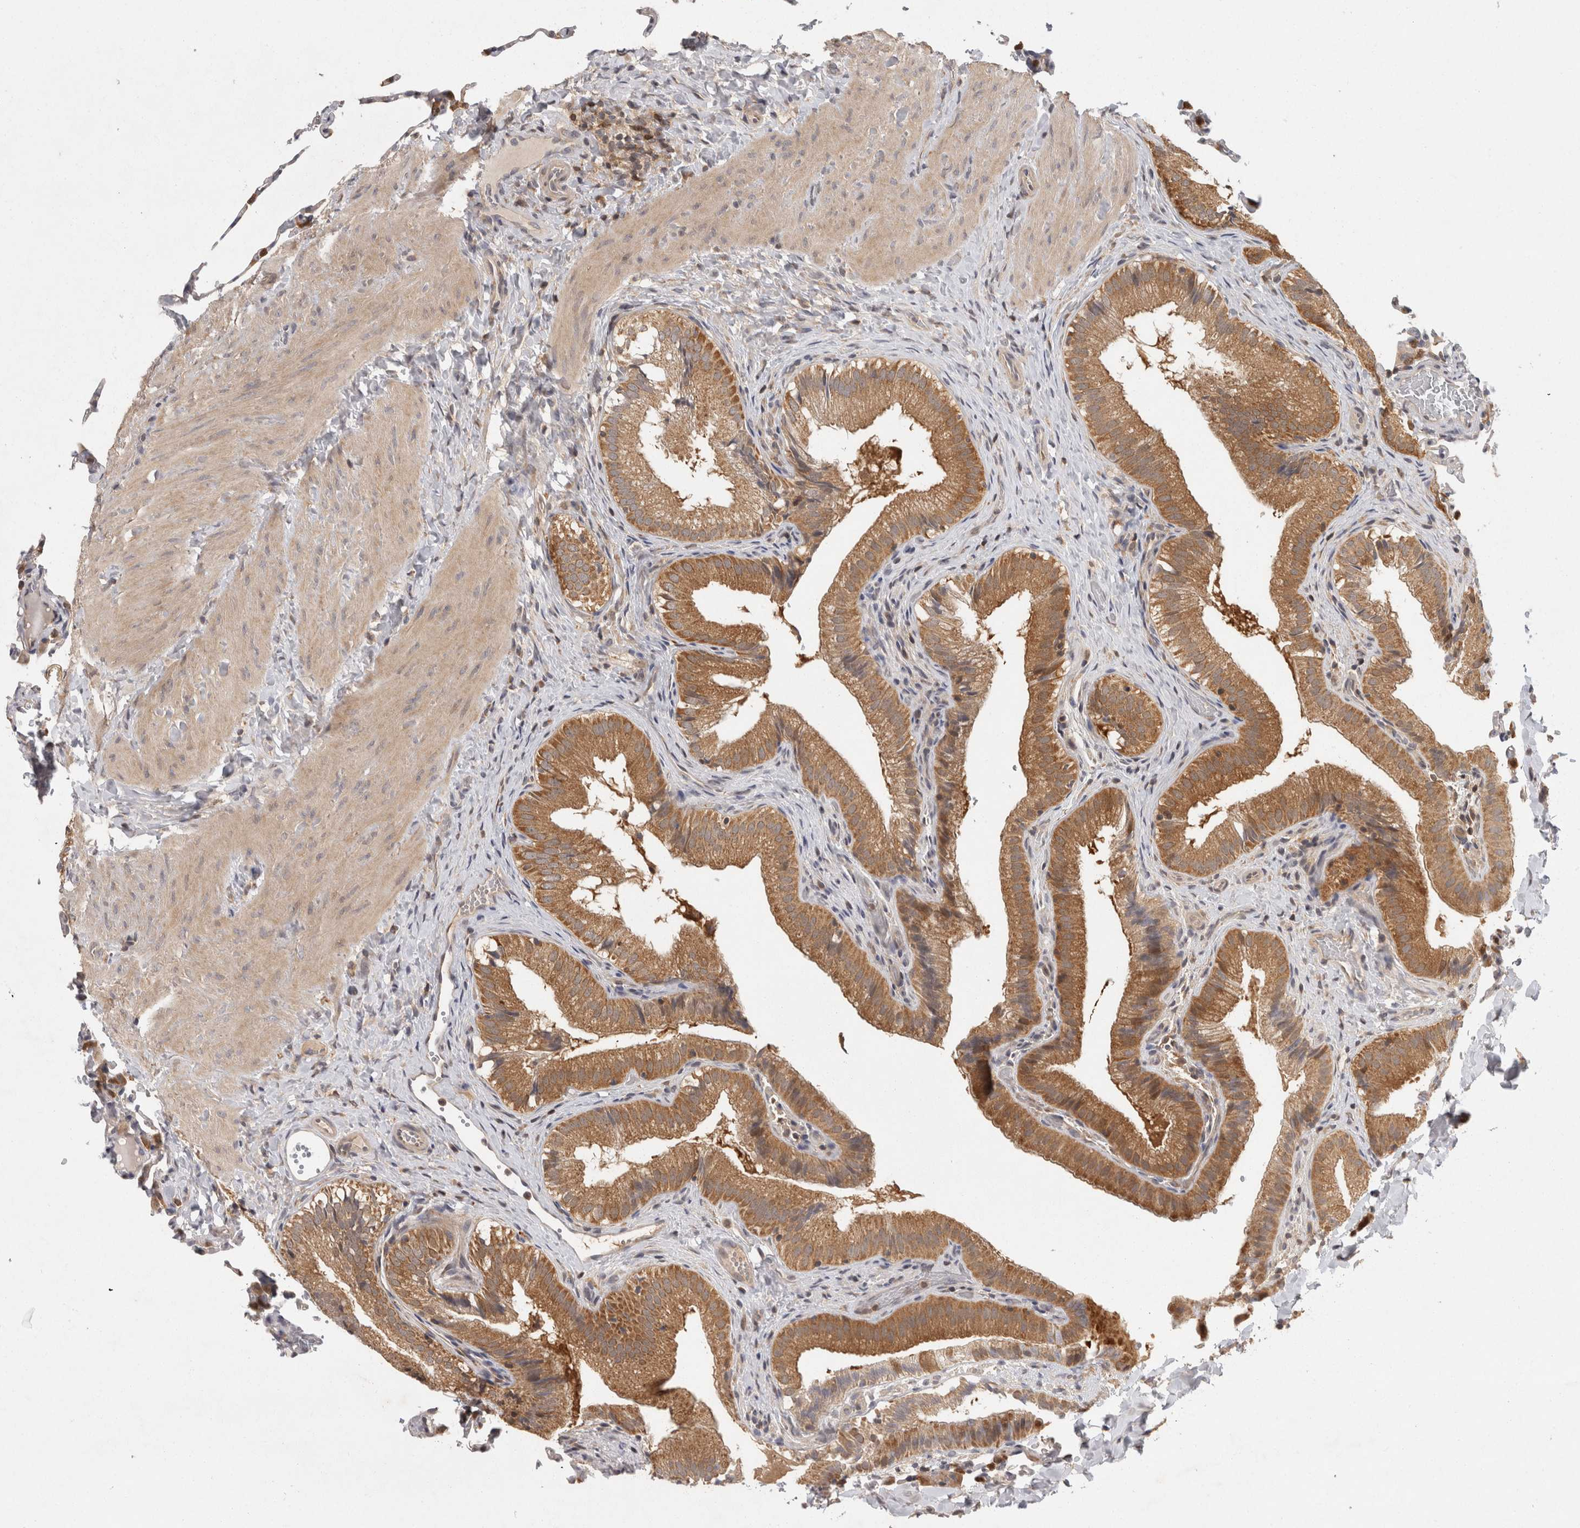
{"staining": {"intensity": "moderate", "quantity": ">75%", "location": "cytoplasmic/membranous"}, "tissue": "gallbladder", "cell_type": "Glandular cells", "image_type": "normal", "snomed": [{"axis": "morphology", "description": "Normal tissue, NOS"}, {"axis": "topography", "description": "Gallbladder"}], "caption": "This histopathology image reveals immunohistochemistry staining of benign human gallbladder, with medium moderate cytoplasmic/membranous staining in about >75% of glandular cells.", "gene": "ACAT2", "patient": {"sex": "female", "age": 30}}